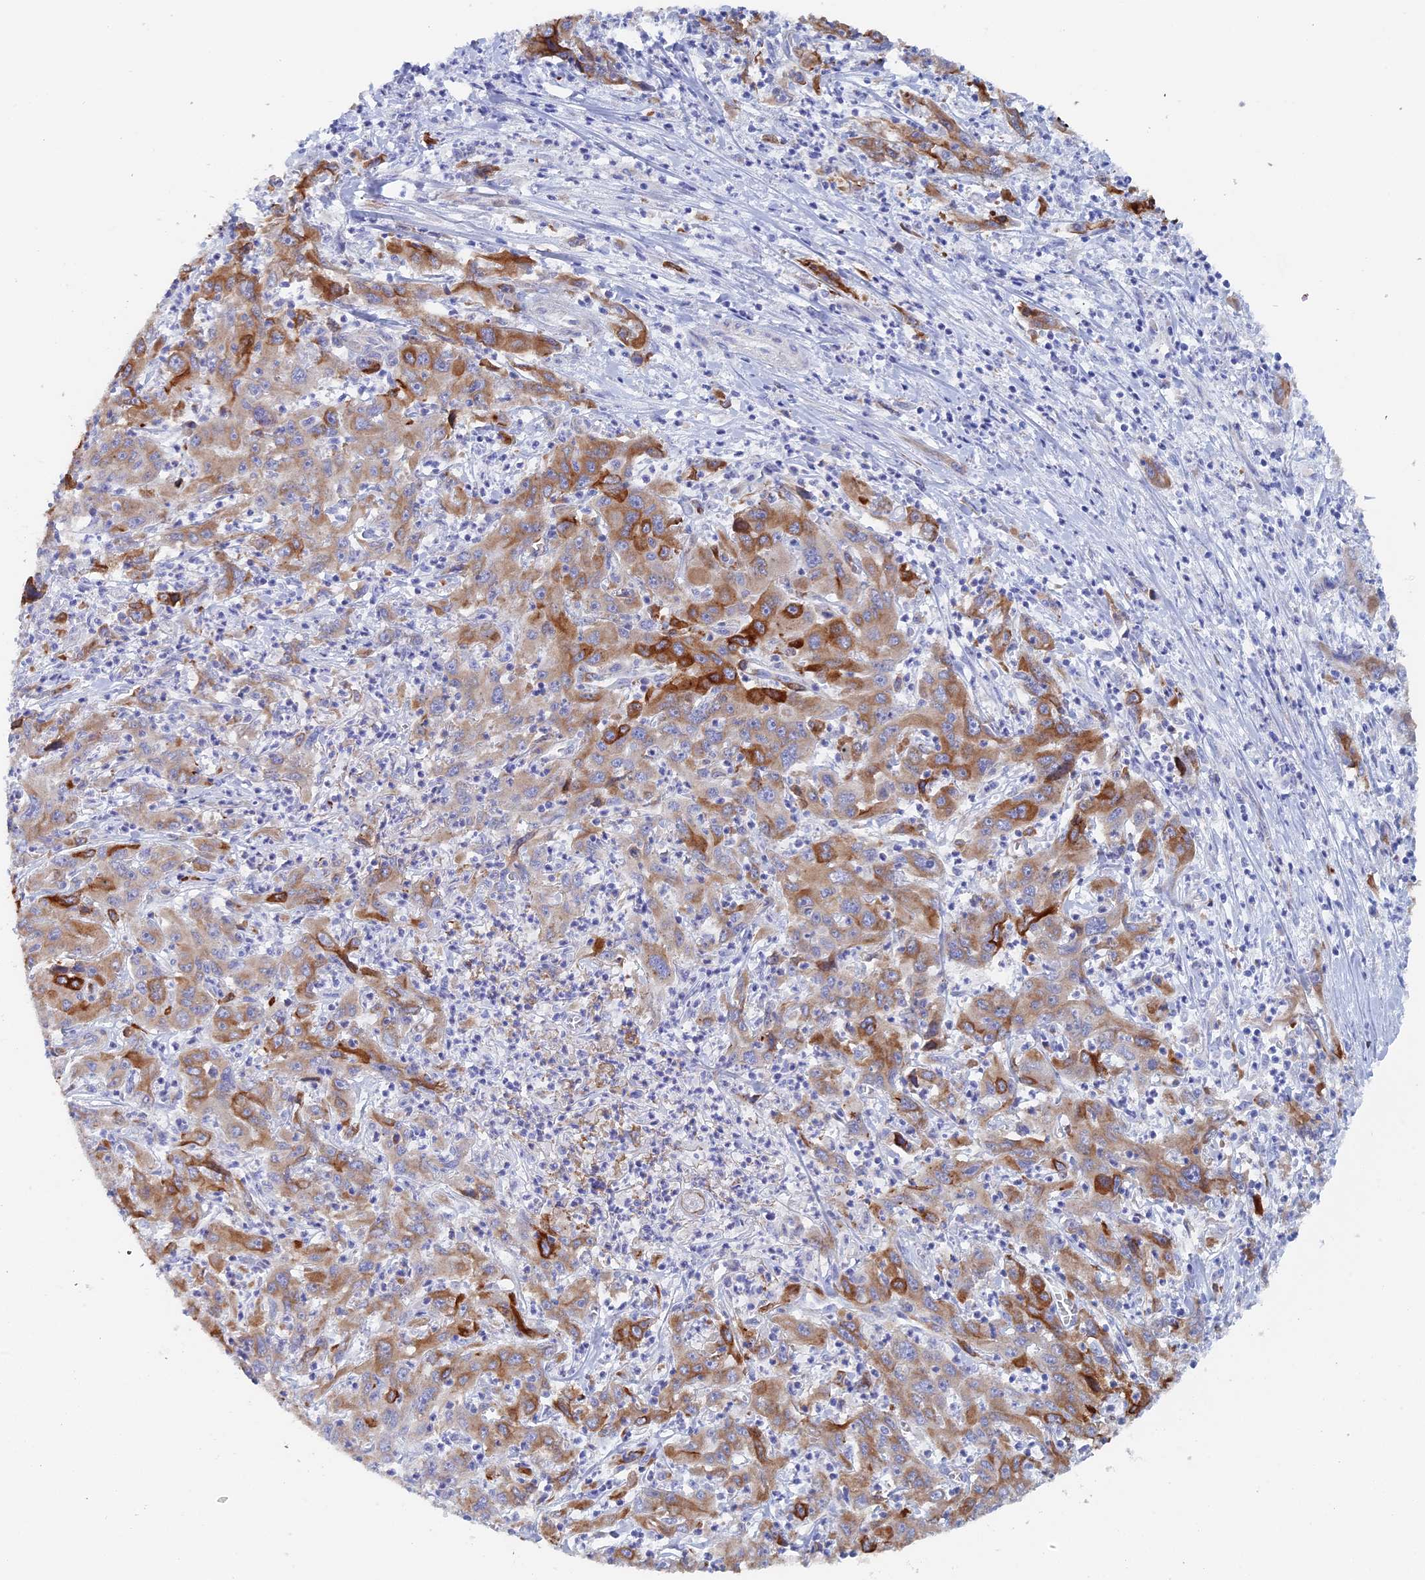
{"staining": {"intensity": "strong", "quantity": ">75%", "location": "cytoplasmic/membranous"}, "tissue": "liver cancer", "cell_type": "Tumor cells", "image_type": "cancer", "snomed": [{"axis": "morphology", "description": "Carcinoma, Hepatocellular, NOS"}, {"axis": "topography", "description": "Liver"}], "caption": "Liver cancer stained with a brown dye reveals strong cytoplasmic/membranous positive expression in about >75% of tumor cells.", "gene": "COG7", "patient": {"sex": "male", "age": 63}}